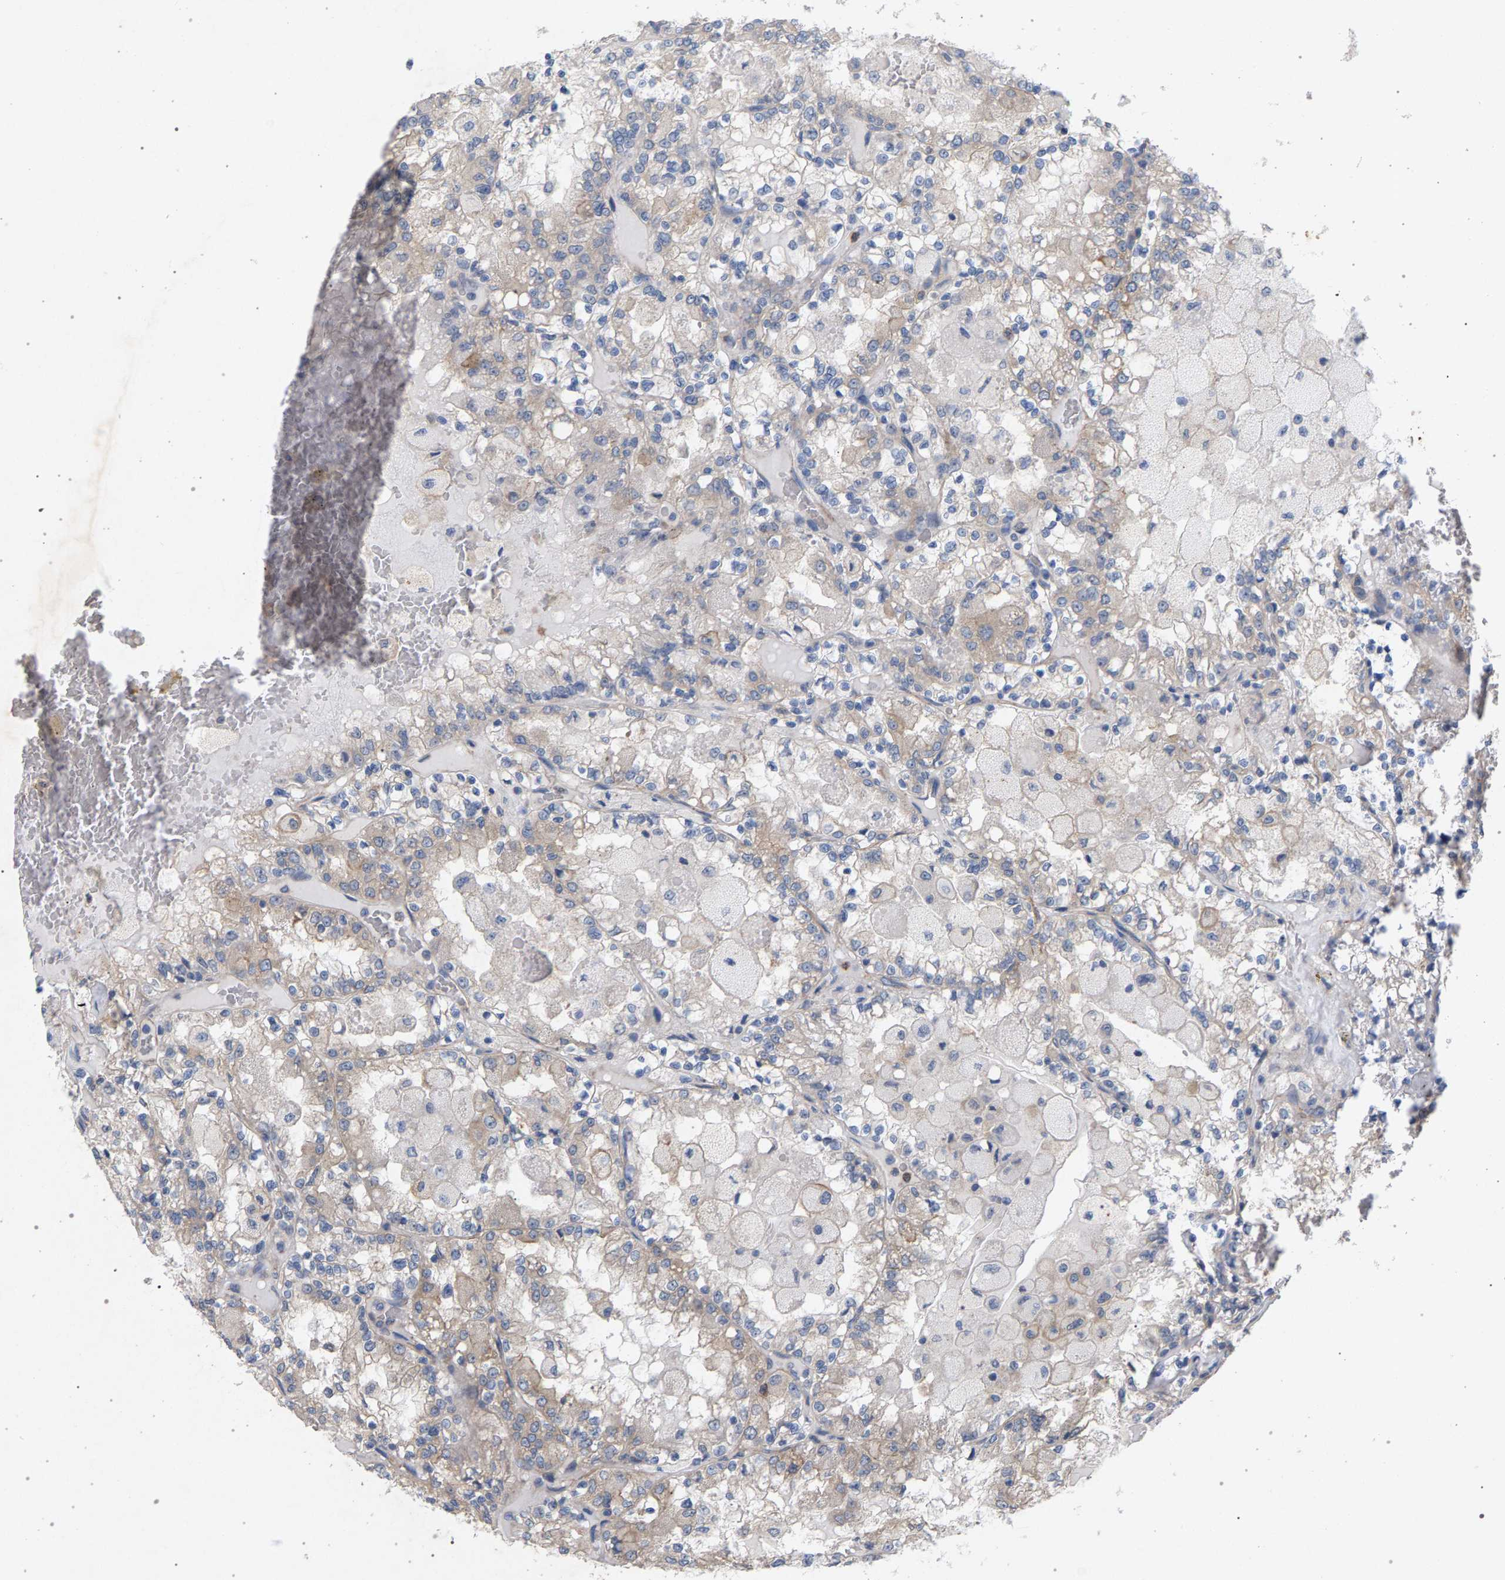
{"staining": {"intensity": "weak", "quantity": "<25%", "location": "cytoplasmic/membranous"}, "tissue": "renal cancer", "cell_type": "Tumor cells", "image_type": "cancer", "snomed": [{"axis": "morphology", "description": "Adenocarcinoma, NOS"}, {"axis": "topography", "description": "Kidney"}], "caption": "IHC photomicrograph of human adenocarcinoma (renal) stained for a protein (brown), which exhibits no staining in tumor cells.", "gene": "MAMDC2", "patient": {"sex": "female", "age": 56}}